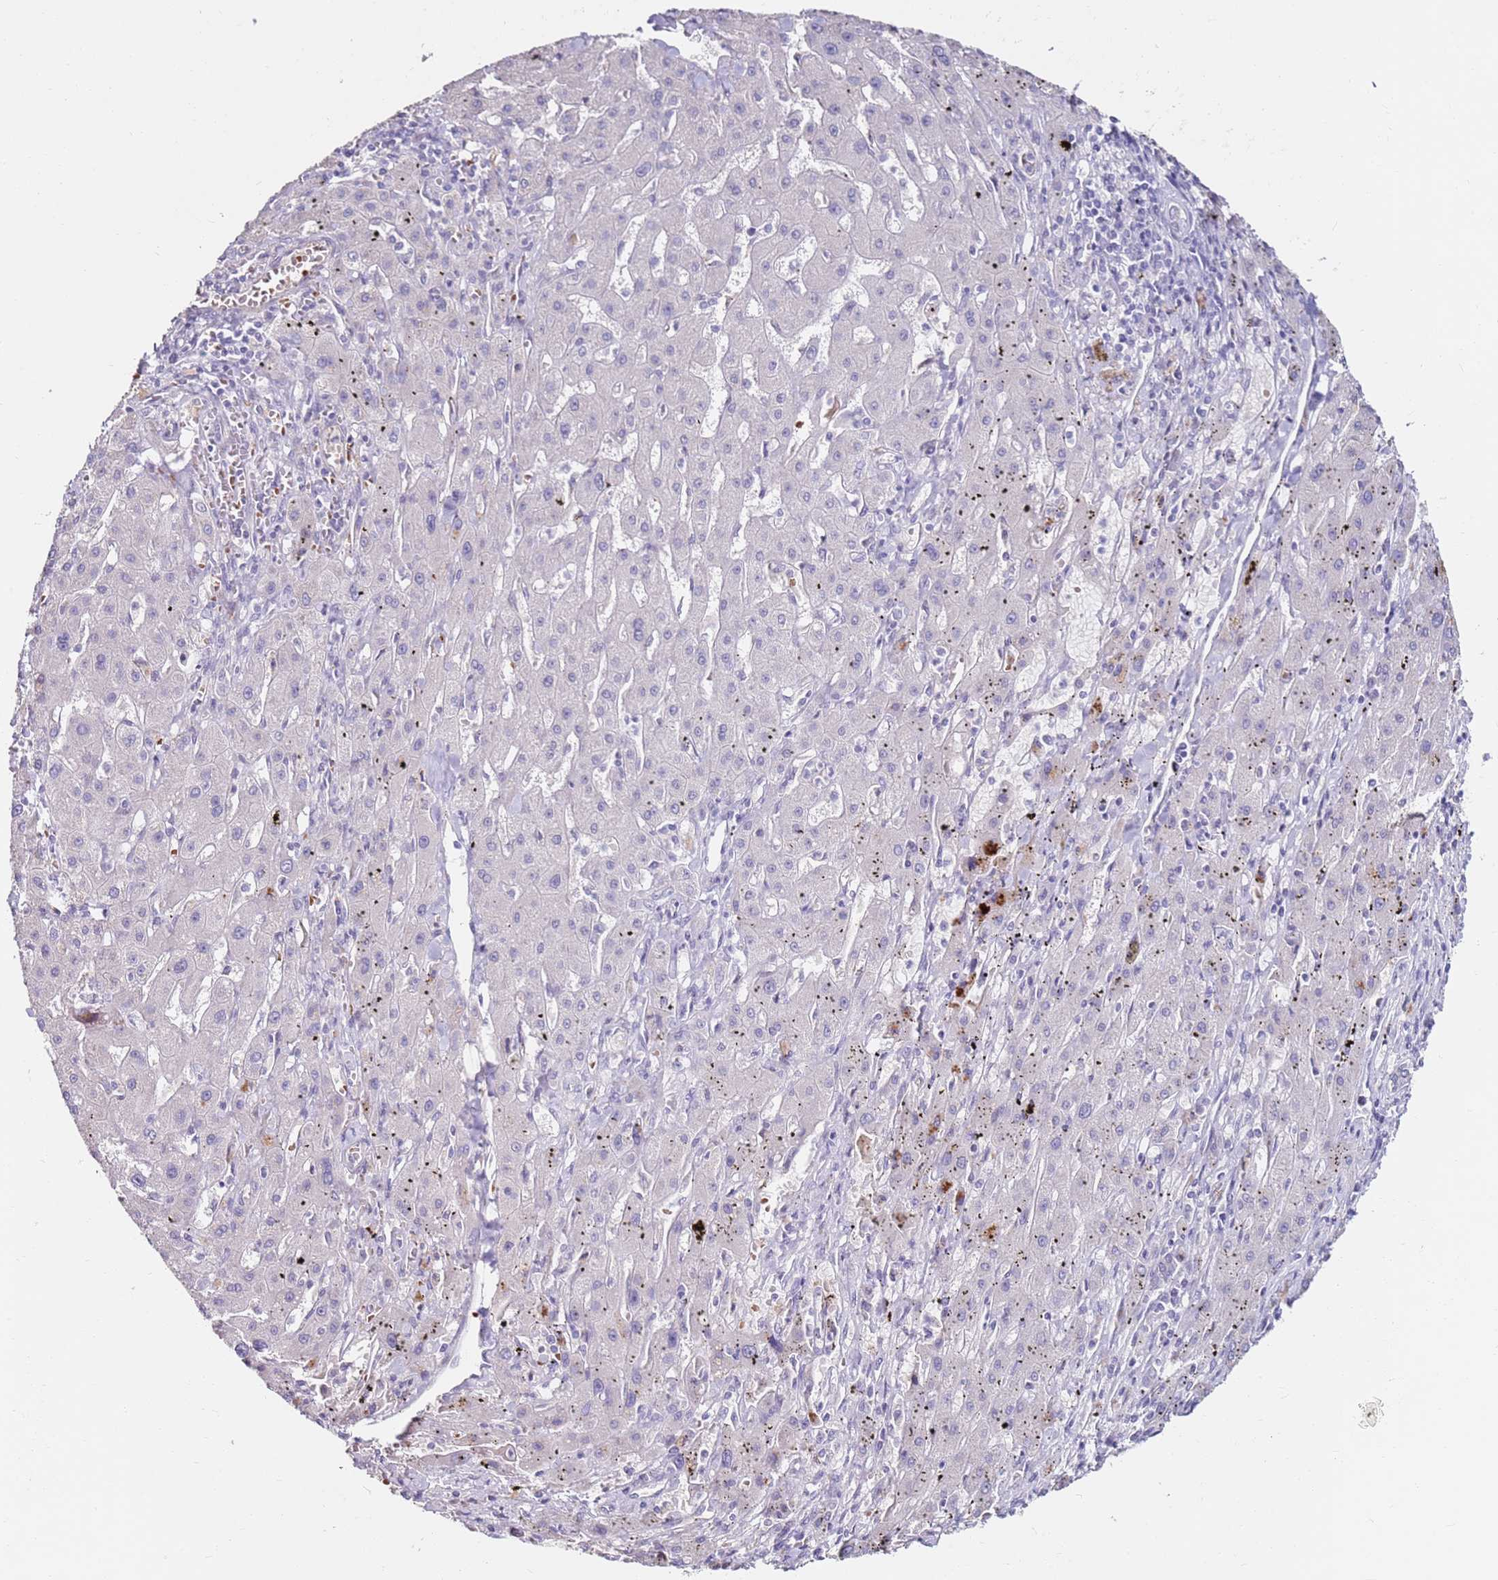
{"staining": {"intensity": "negative", "quantity": "none", "location": "none"}, "tissue": "liver cancer", "cell_type": "Tumor cells", "image_type": "cancer", "snomed": [{"axis": "morphology", "description": "Carcinoma, Hepatocellular, NOS"}, {"axis": "topography", "description": "Liver"}], "caption": "Immunohistochemical staining of liver cancer (hepatocellular carcinoma) exhibits no significant expression in tumor cells.", "gene": "RARS2", "patient": {"sex": "male", "age": 72}}